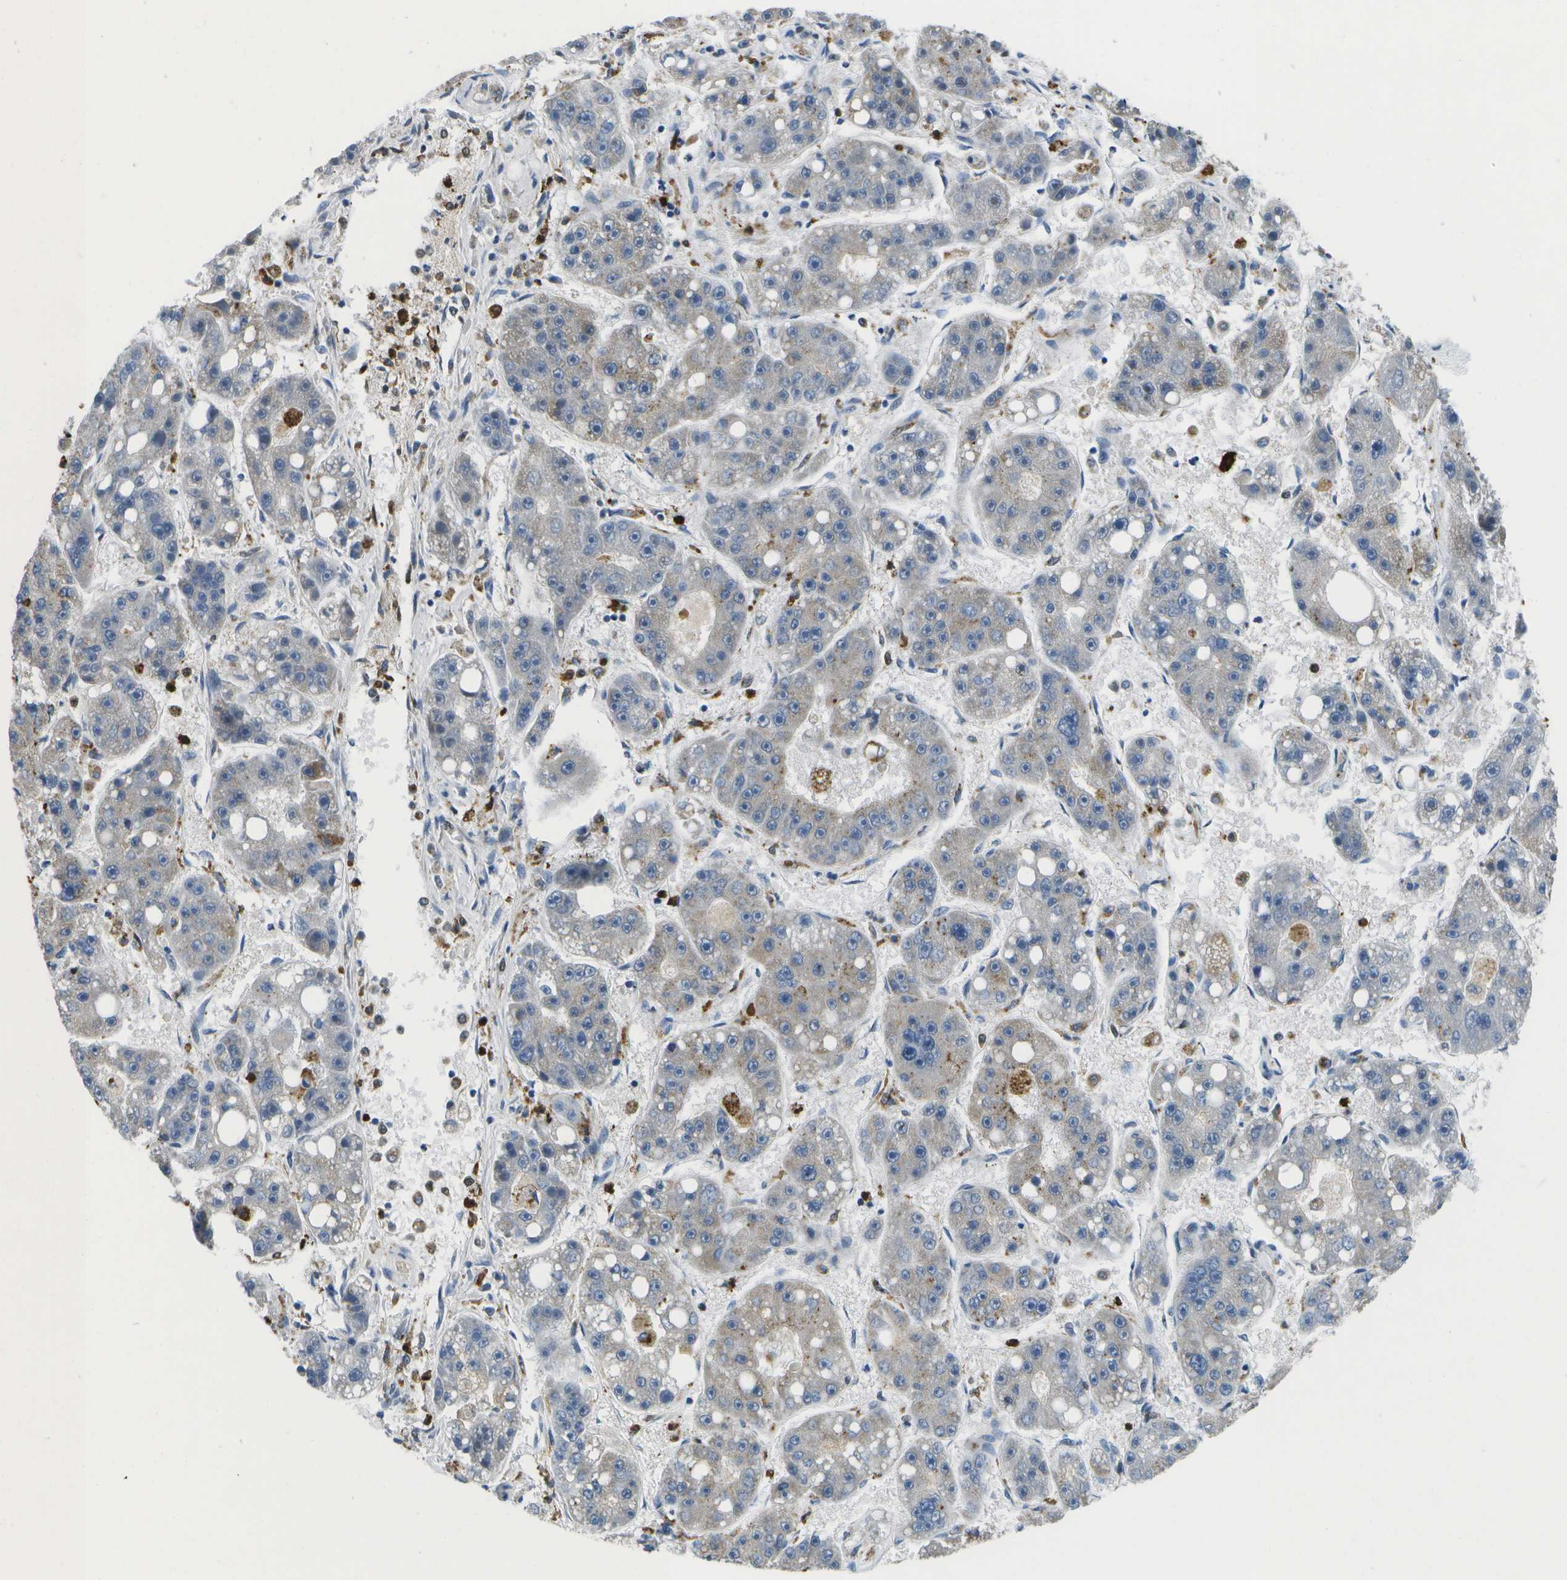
{"staining": {"intensity": "weak", "quantity": "<25%", "location": "cytoplasmic/membranous"}, "tissue": "liver cancer", "cell_type": "Tumor cells", "image_type": "cancer", "snomed": [{"axis": "morphology", "description": "Carcinoma, Hepatocellular, NOS"}, {"axis": "topography", "description": "Liver"}], "caption": "The immunohistochemistry image has no significant staining in tumor cells of liver cancer (hepatocellular carcinoma) tissue.", "gene": "GALNT15", "patient": {"sex": "female", "age": 61}}